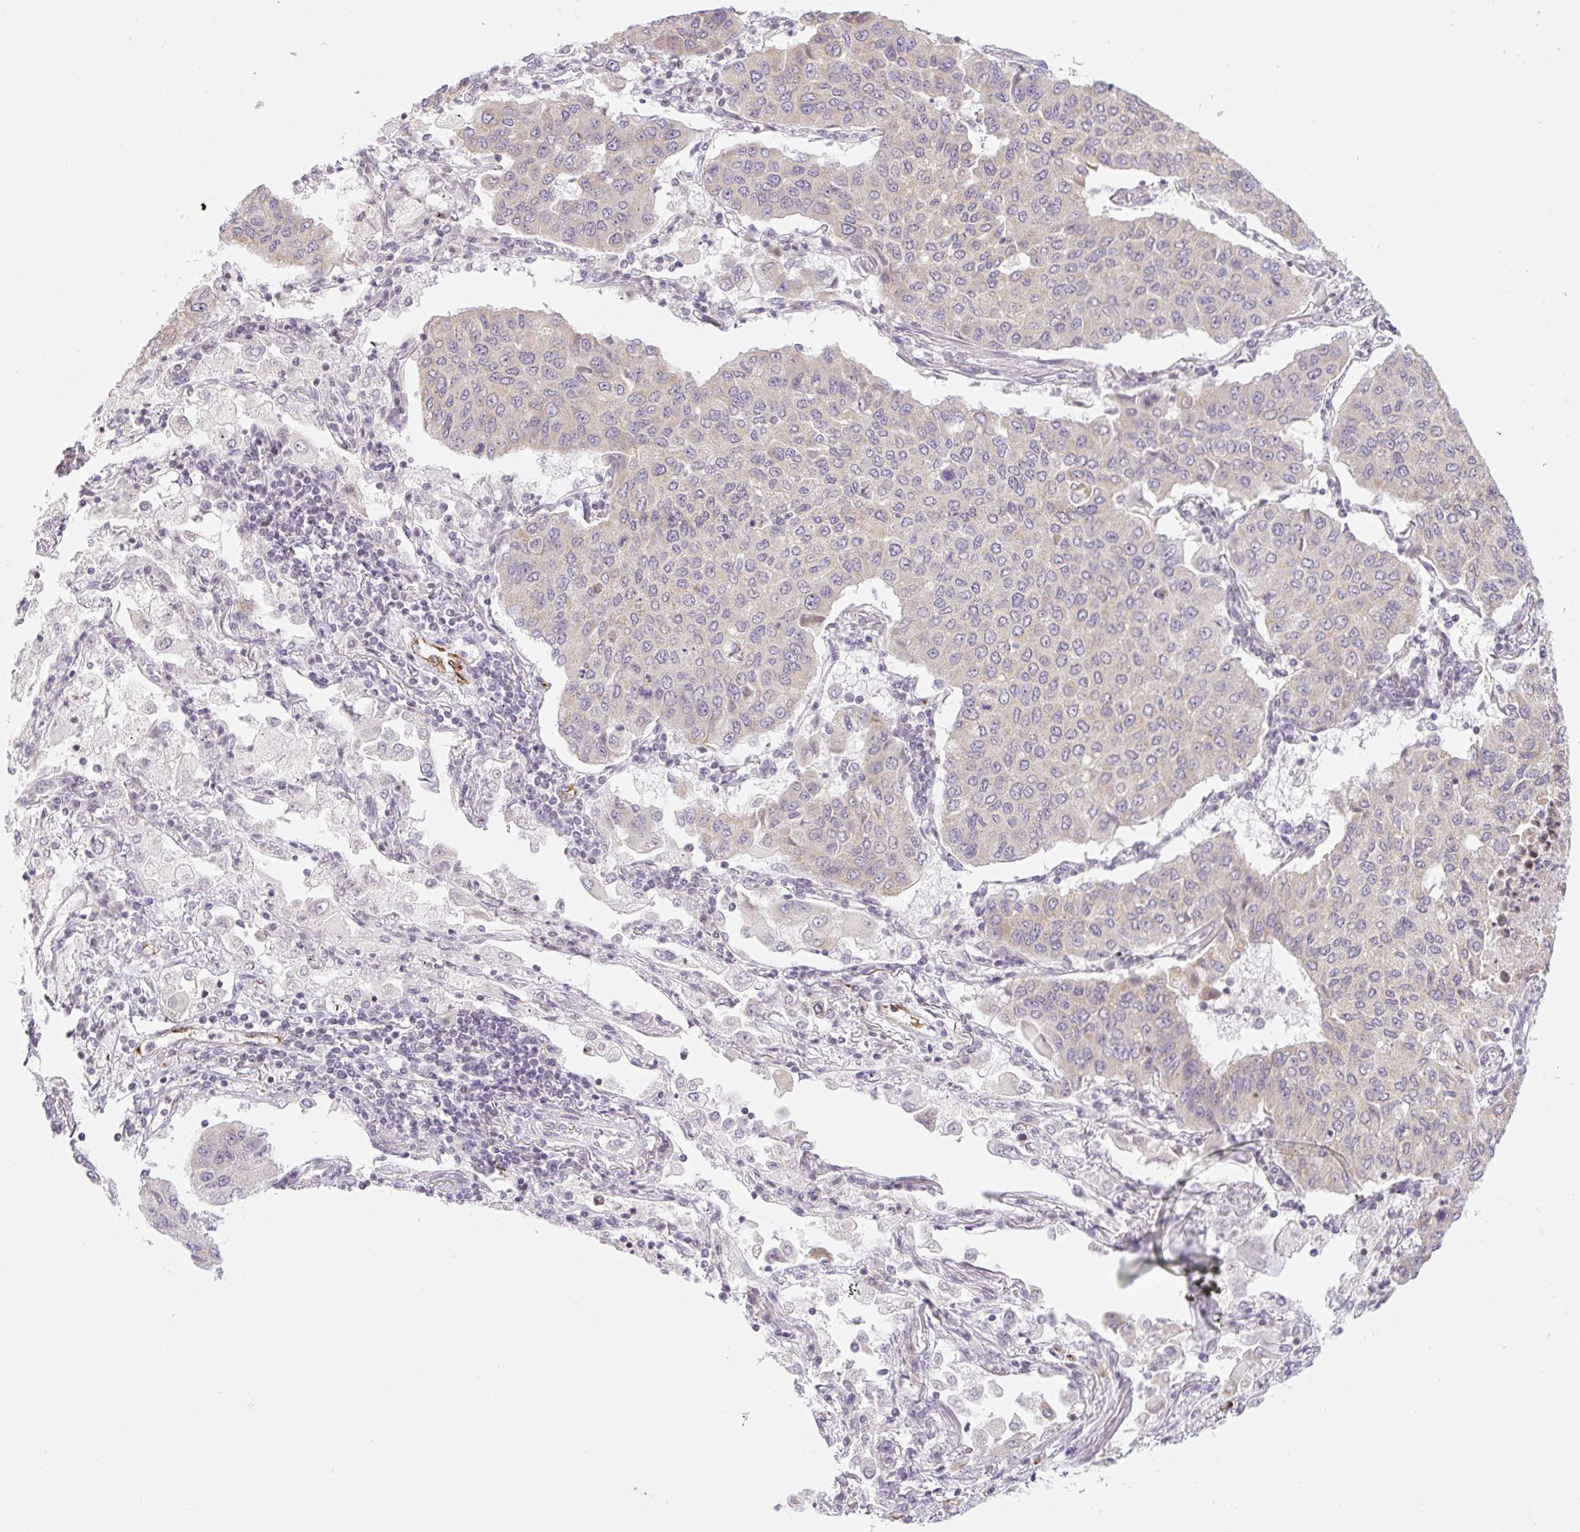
{"staining": {"intensity": "weak", "quantity": "<25%", "location": "cytoplasmic/membranous"}, "tissue": "lung cancer", "cell_type": "Tumor cells", "image_type": "cancer", "snomed": [{"axis": "morphology", "description": "Squamous cell carcinoma, NOS"}, {"axis": "topography", "description": "Lung"}], "caption": "High power microscopy photomicrograph of an immunohistochemistry image of lung cancer (squamous cell carcinoma), revealing no significant staining in tumor cells.", "gene": "CASKIN1", "patient": {"sex": "male", "age": 74}}